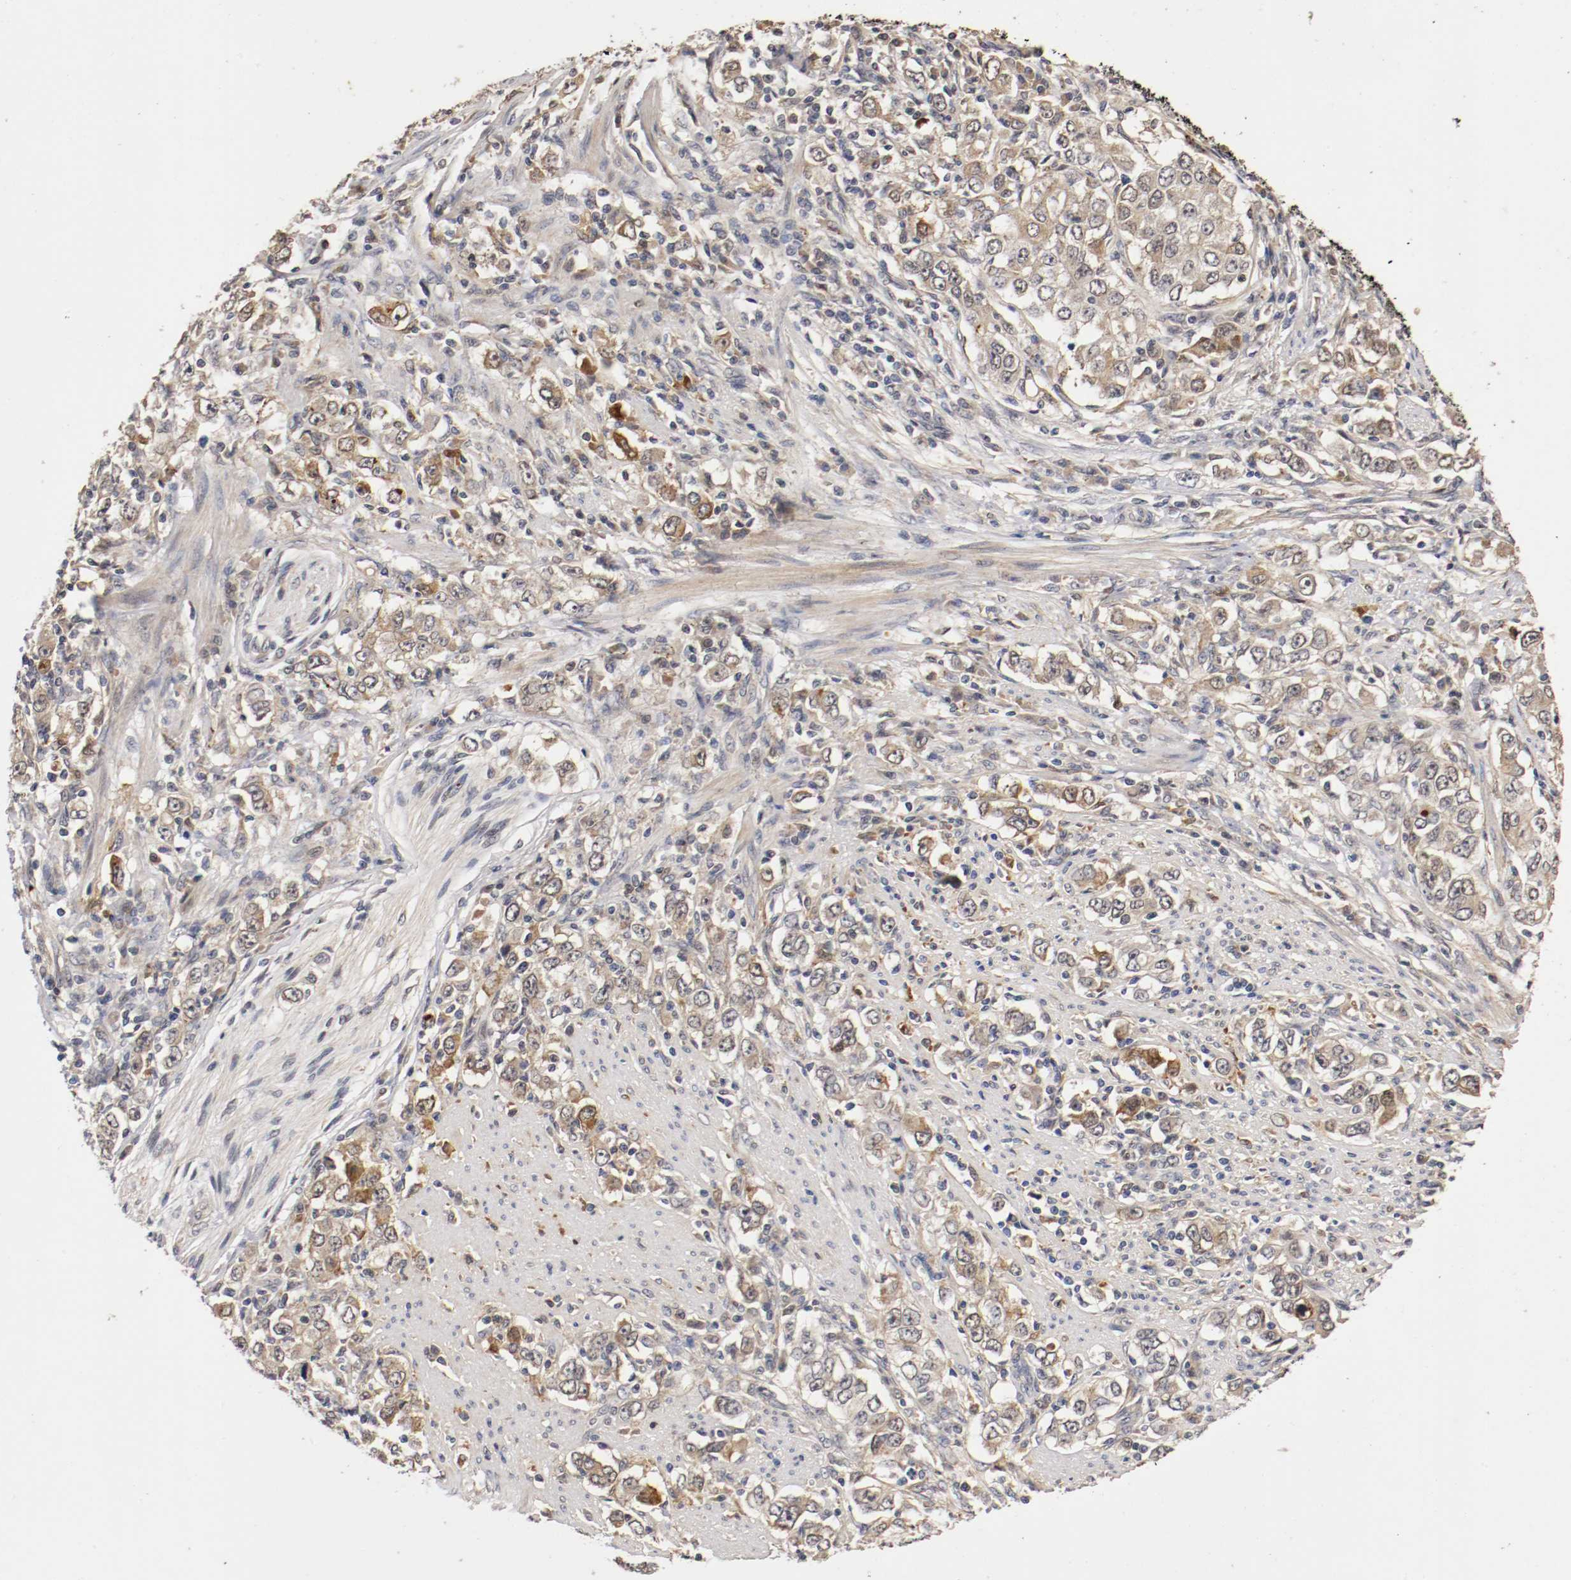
{"staining": {"intensity": "weak", "quantity": "25%-75%", "location": "cytoplasmic/membranous"}, "tissue": "stomach cancer", "cell_type": "Tumor cells", "image_type": "cancer", "snomed": [{"axis": "morphology", "description": "Adenocarcinoma, NOS"}, {"axis": "topography", "description": "Stomach, lower"}], "caption": "A brown stain labels weak cytoplasmic/membranous expression of a protein in human adenocarcinoma (stomach) tumor cells.", "gene": "TNFRSF1B", "patient": {"sex": "female", "age": 72}}